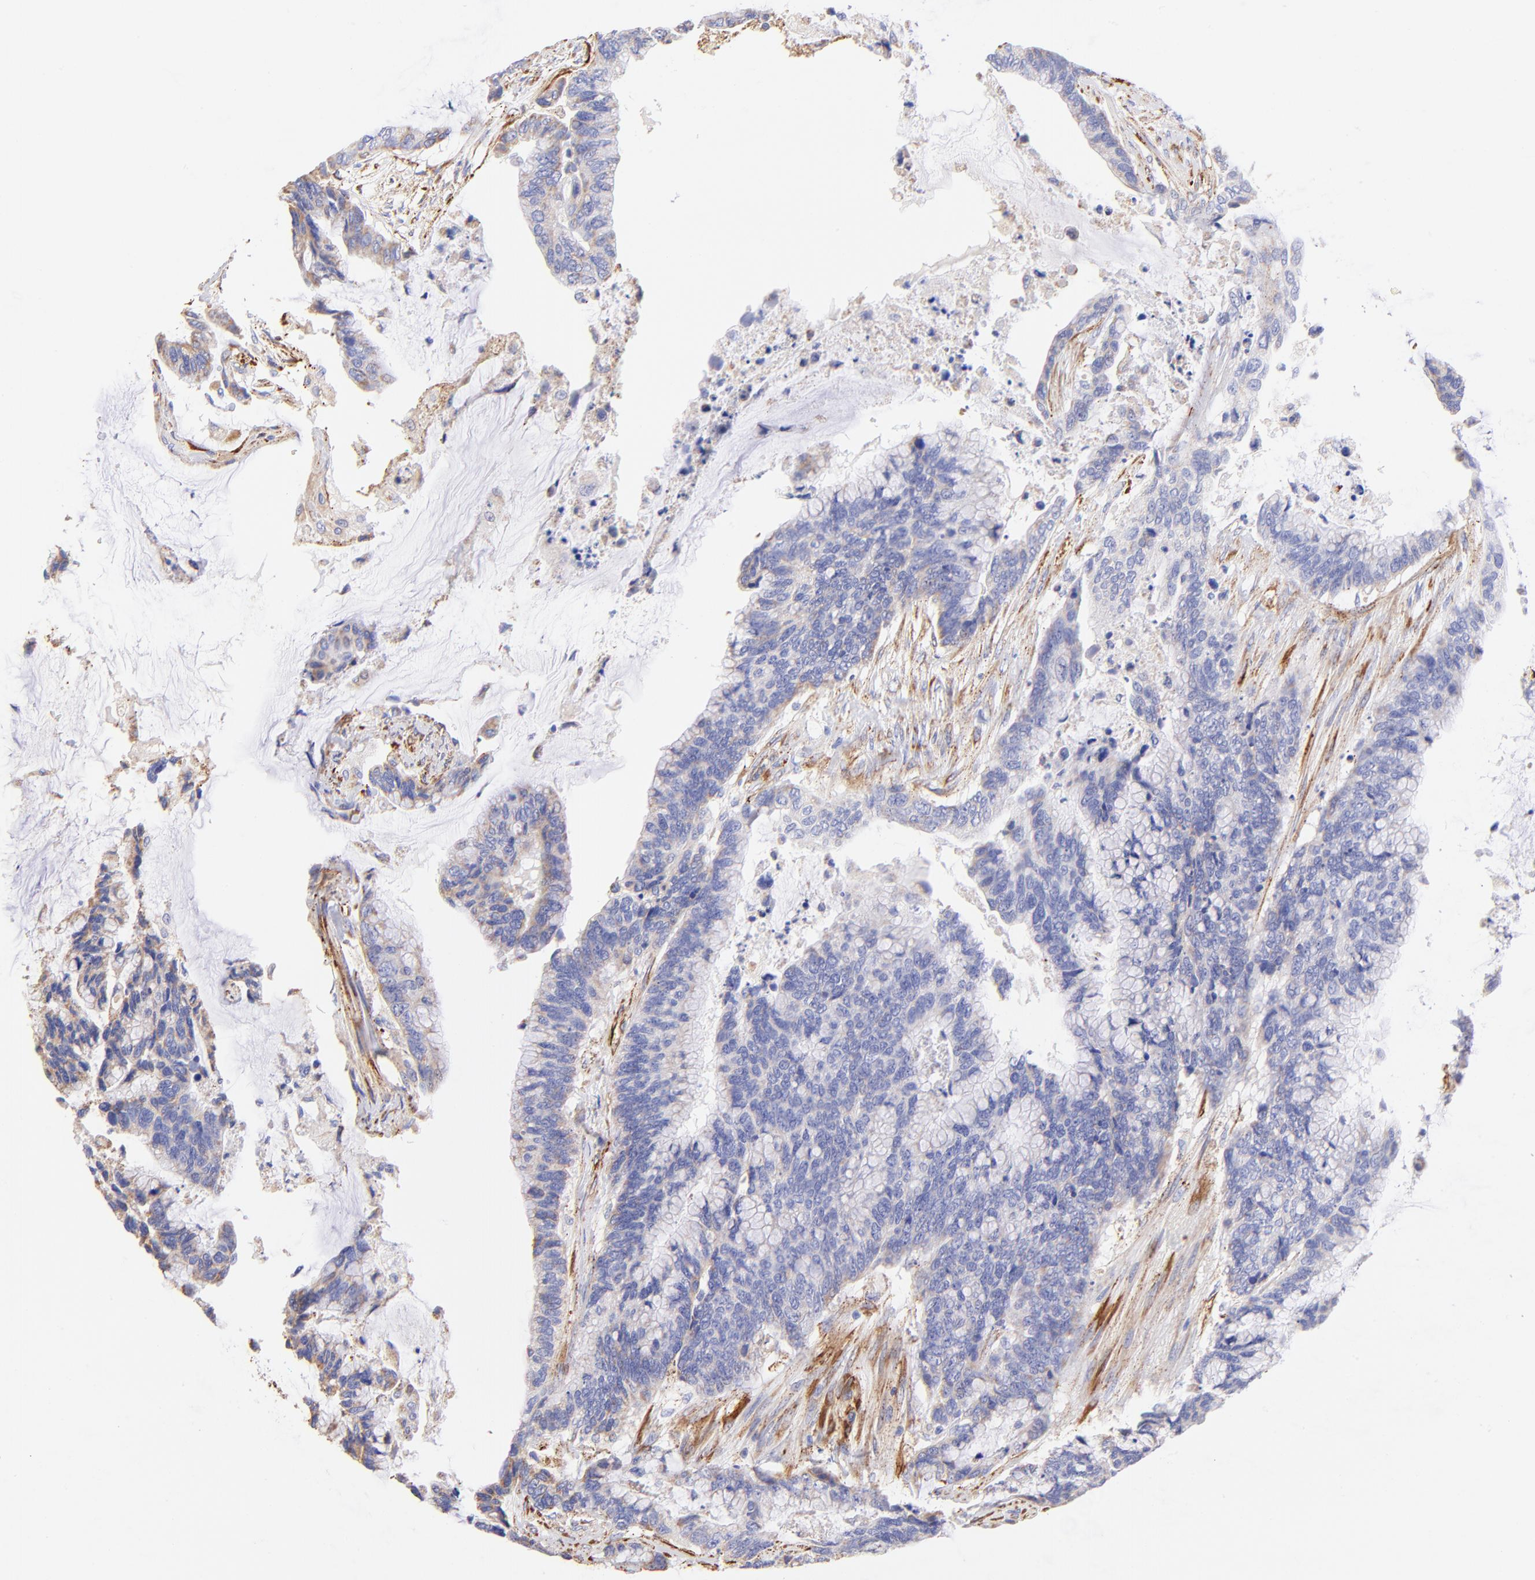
{"staining": {"intensity": "weak", "quantity": "<25%", "location": "cytoplasmic/membranous"}, "tissue": "colorectal cancer", "cell_type": "Tumor cells", "image_type": "cancer", "snomed": [{"axis": "morphology", "description": "Adenocarcinoma, NOS"}, {"axis": "topography", "description": "Rectum"}], "caption": "Human colorectal cancer (adenocarcinoma) stained for a protein using immunohistochemistry displays no staining in tumor cells.", "gene": "SPARC", "patient": {"sex": "female", "age": 59}}